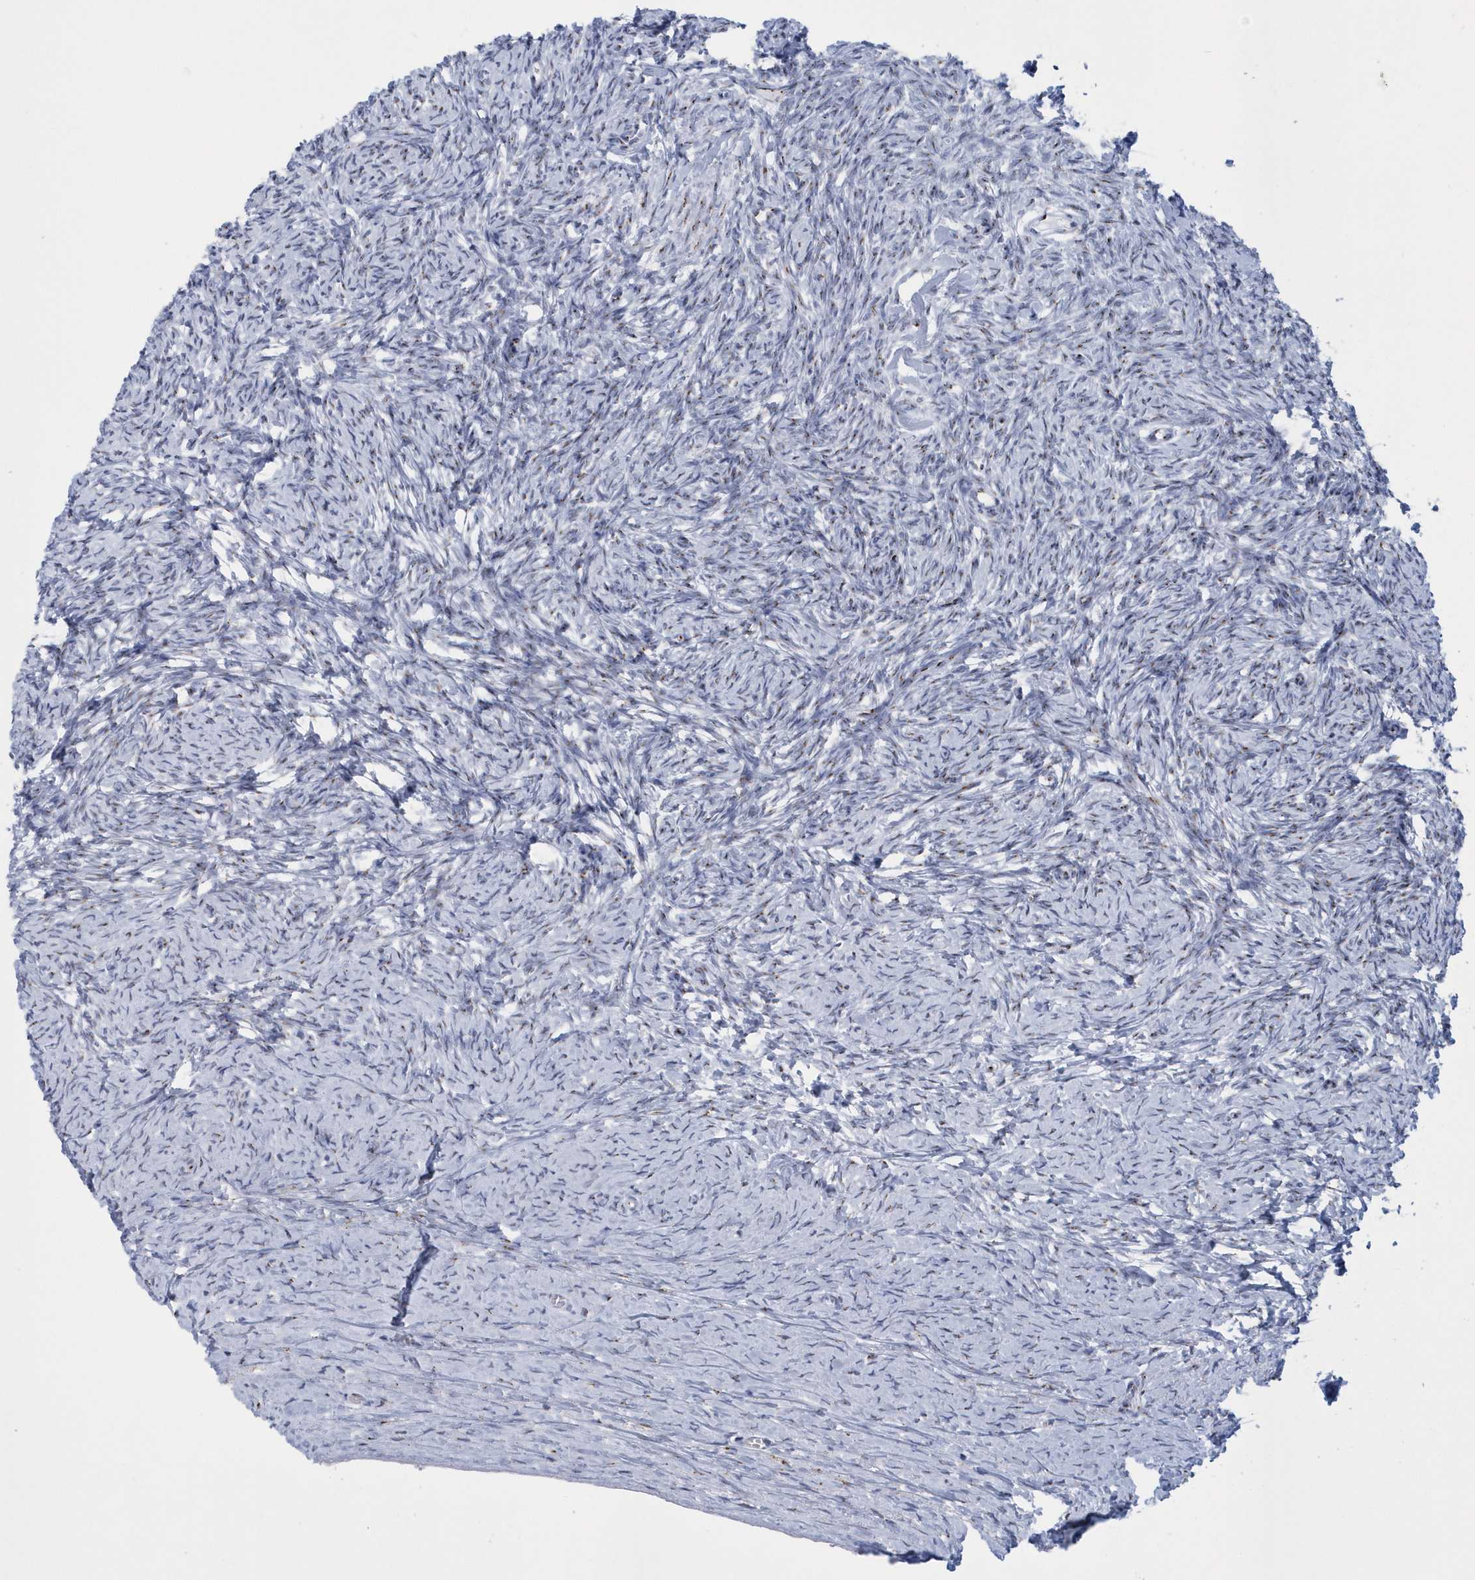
{"staining": {"intensity": "negative", "quantity": "none", "location": "none"}, "tissue": "ovary", "cell_type": "Ovarian stroma cells", "image_type": "normal", "snomed": [{"axis": "morphology", "description": "Normal tissue, NOS"}, {"axis": "morphology", "description": "Developmental malformation"}, {"axis": "topography", "description": "Ovary"}], "caption": "High magnification brightfield microscopy of benign ovary stained with DAB (brown) and counterstained with hematoxylin (blue): ovarian stroma cells show no significant positivity. (DAB (3,3'-diaminobenzidine) immunohistochemistry, high magnification).", "gene": "SLX9", "patient": {"sex": "female", "age": 39}}